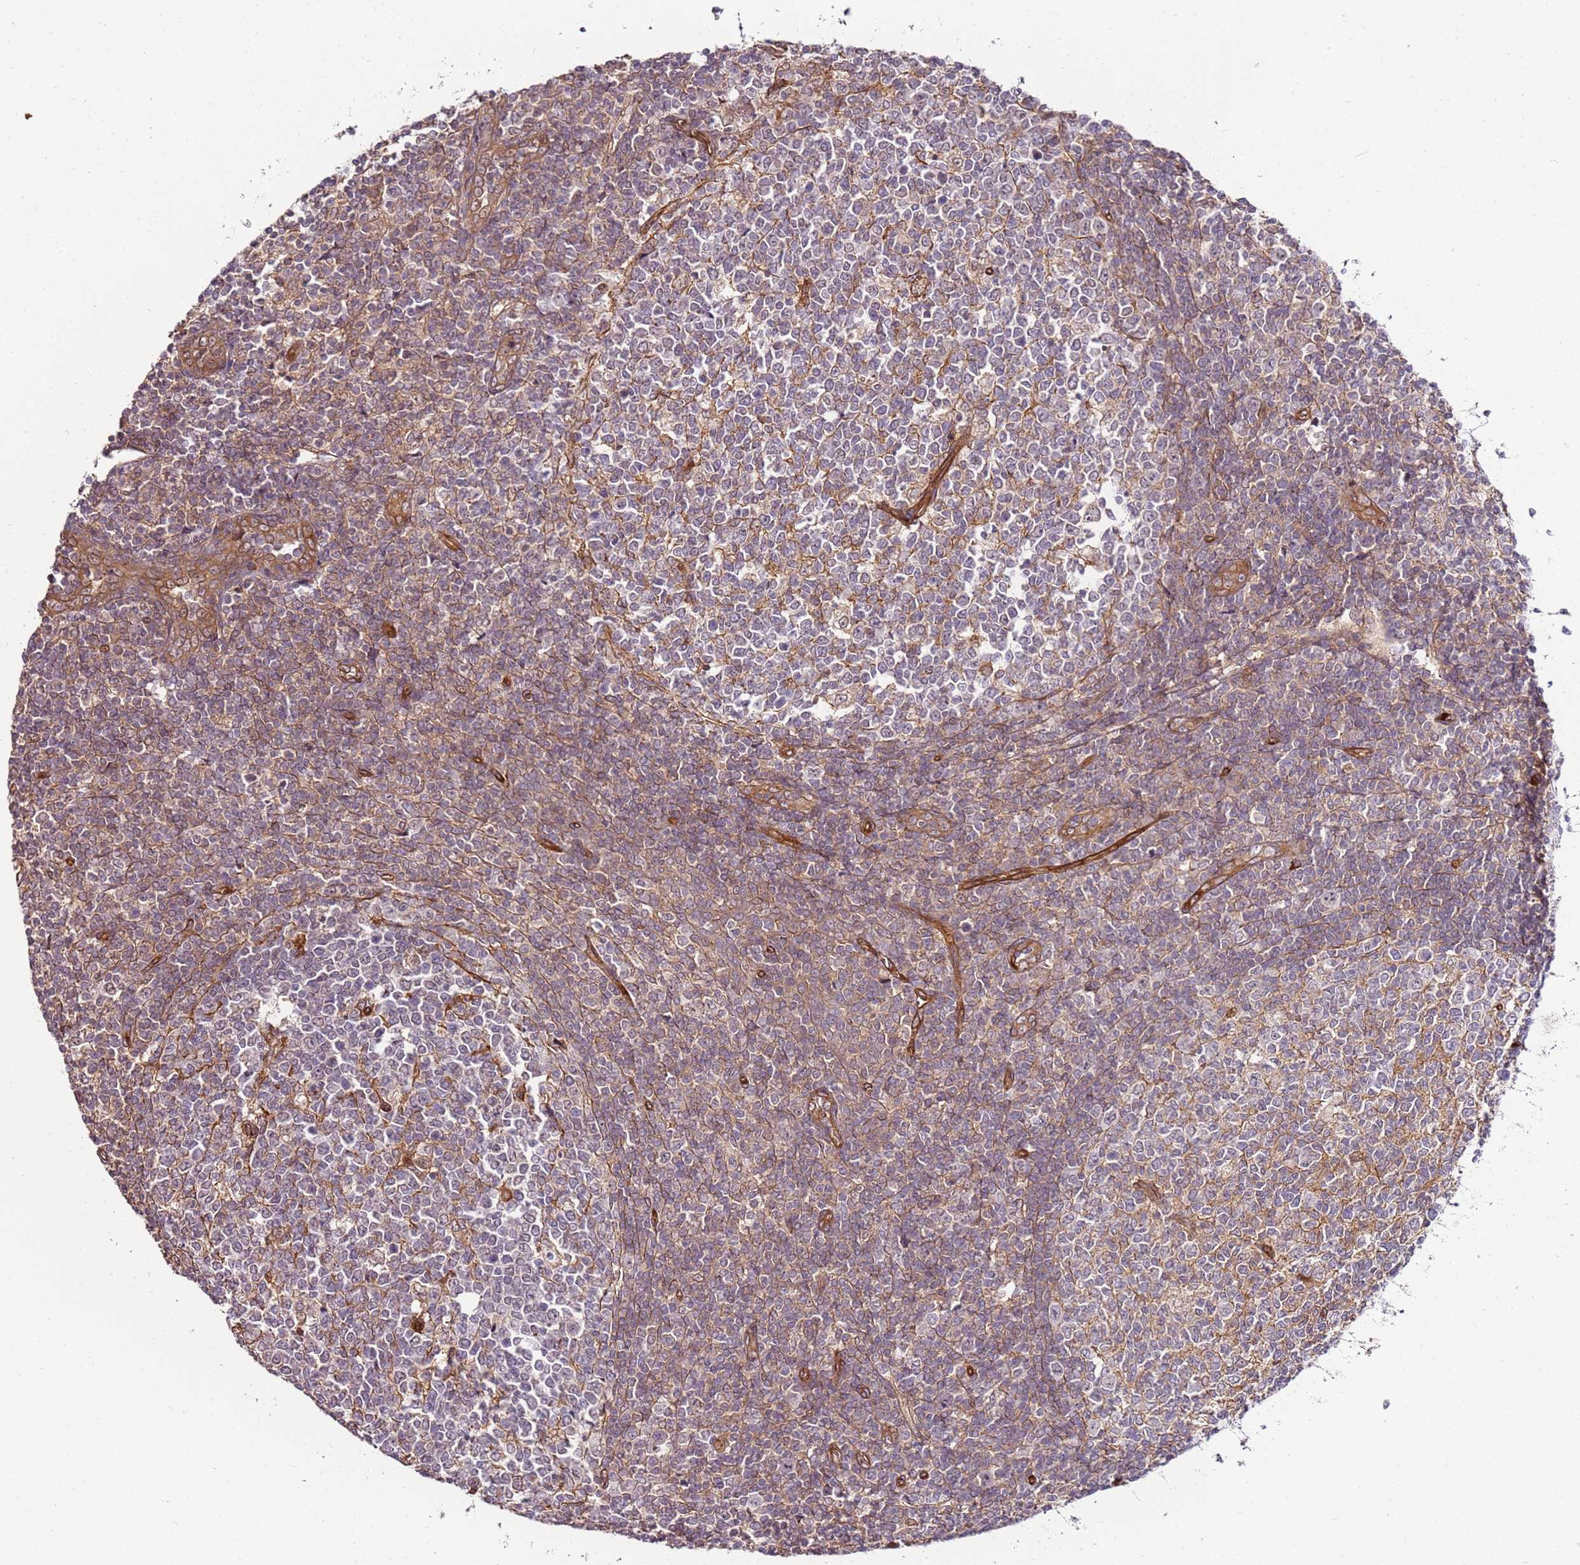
{"staining": {"intensity": "weak", "quantity": "25%-75%", "location": "cytoplasmic/membranous"}, "tissue": "tonsil", "cell_type": "Germinal center cells", "image_type": "normal", "snomed": [{"axis": "morphology", "description": "Normal tissue, NOS"}, {"axis": "topography", "description": "Tonsil"}], "caption": "A brown stain labels weak cytoplasmic/membranous positivity of a protein in germinal center cells of benign tonsil.", "gene": "CCNYL1", "patient": {"sex": "female", "age": 19}}